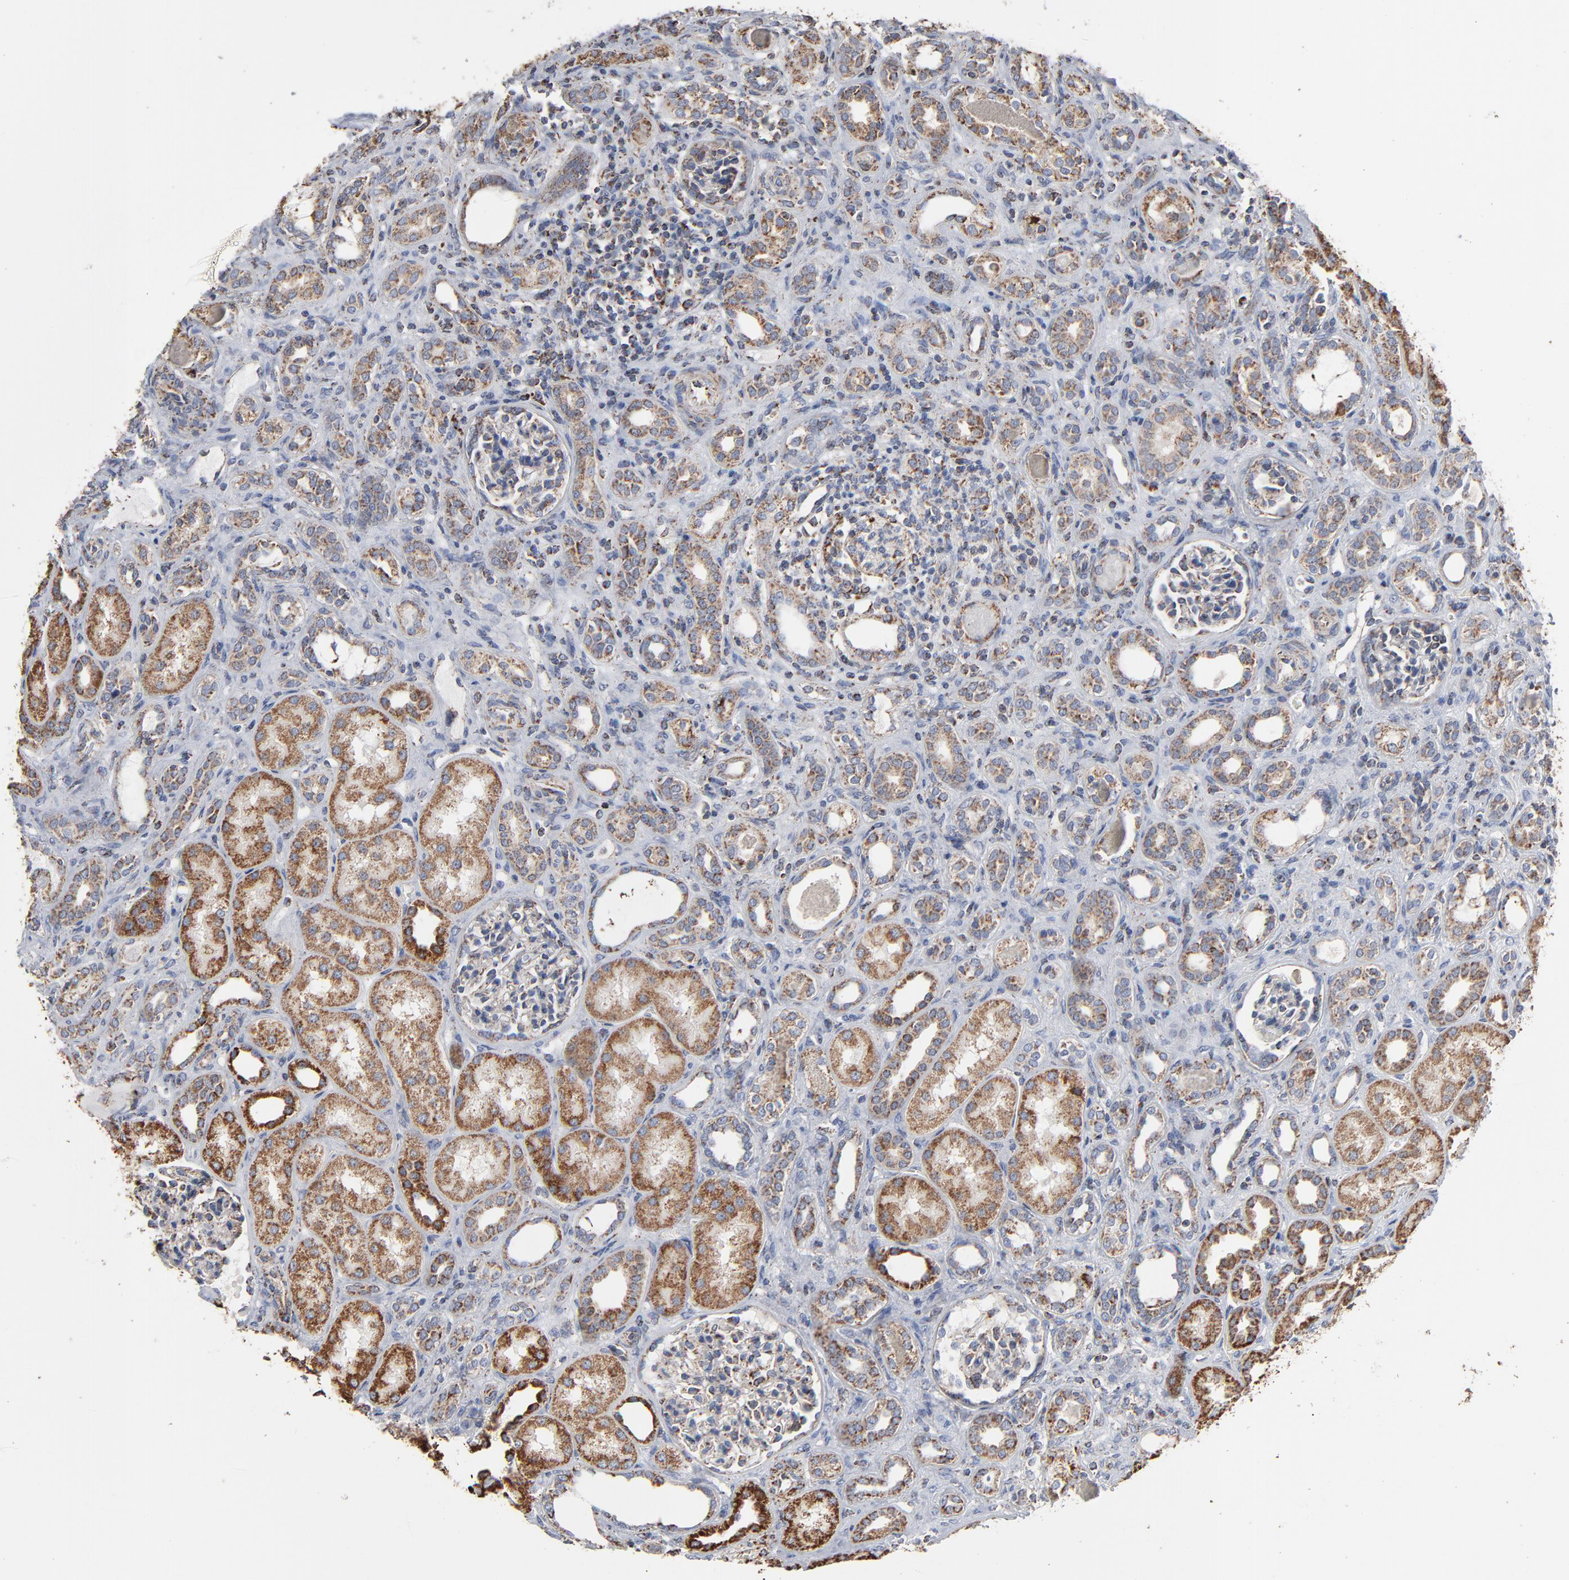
{"staining": {"intensity": "strong", "quantity": "<25%", "location": "cytoplasmic/membranous"}, "tissue": "kidney", "cell_type": "Cells in glomeruli", "image_type": "normal", "snomed": [{"axis": "morphology", "description": "Normal tissue, NOS"}, {"axis": "topography", "description": "Kidney"}], "caption": "Immunohistochemical staining of benign kidney reveals medium levels of strong cytoplasmic/membranous positivity in approximately <25% of cells in glomeruli.", "gene": "UQCRC1", "patient": {"sex": "male", "age": 7}}